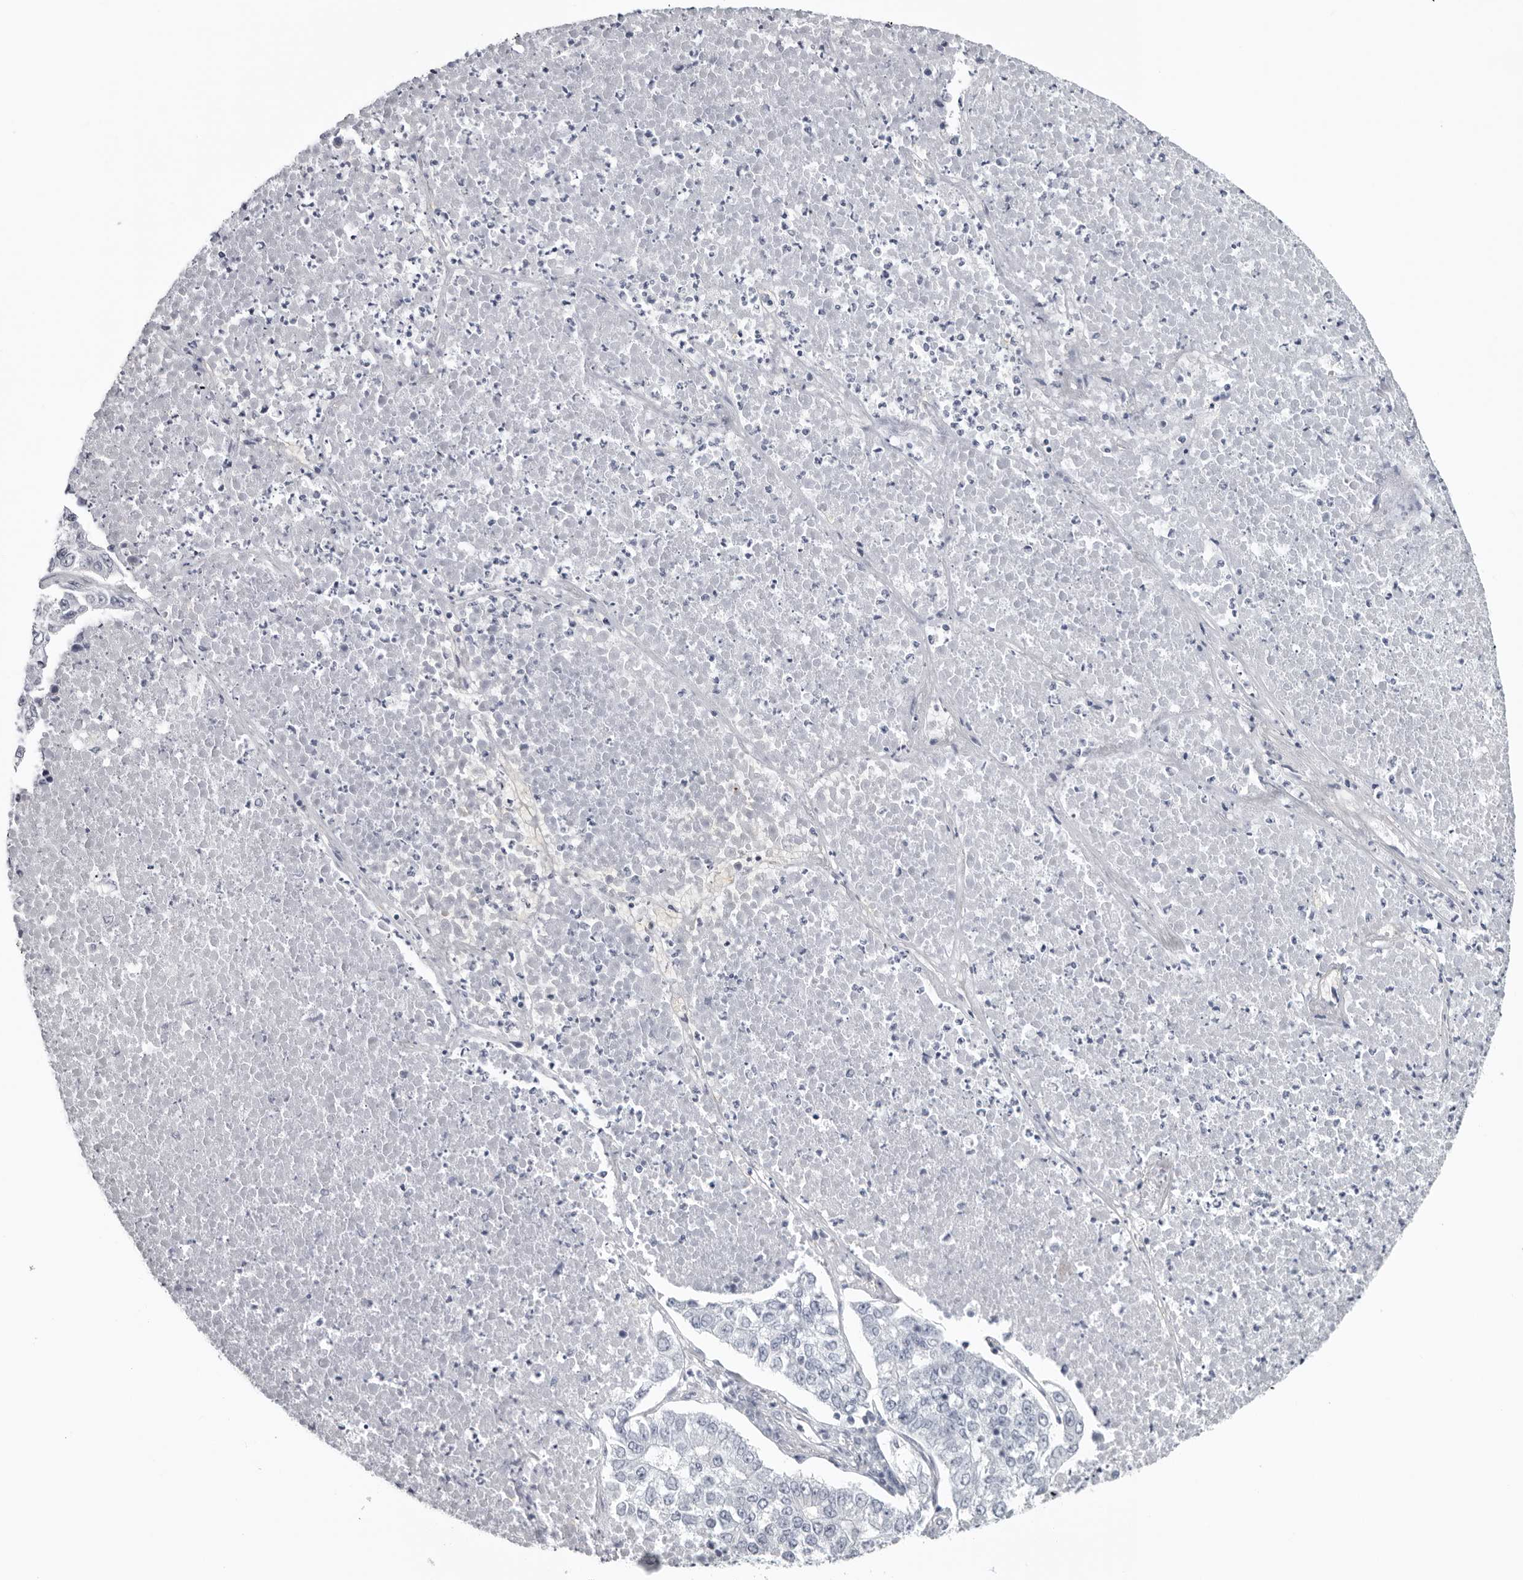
{"staining": {"intensity": "negative", "quantity": "none", "location": "none"}, "tissue": "lung cancer", "cell_type": "Tumor cells", "image_type": "cancer", "snomed": [{"axis": "morphology", "description": "Adenocarcinoma, NOS"}, {"axis": "topography", "description": "Lung"}], "caption": "Human lung cancer stained for a protein using immunohistochemistry (IHC) shows no staining in tumor cells.", "gene": "EPB41", "patient": {"sex": "male", "age": 49}}